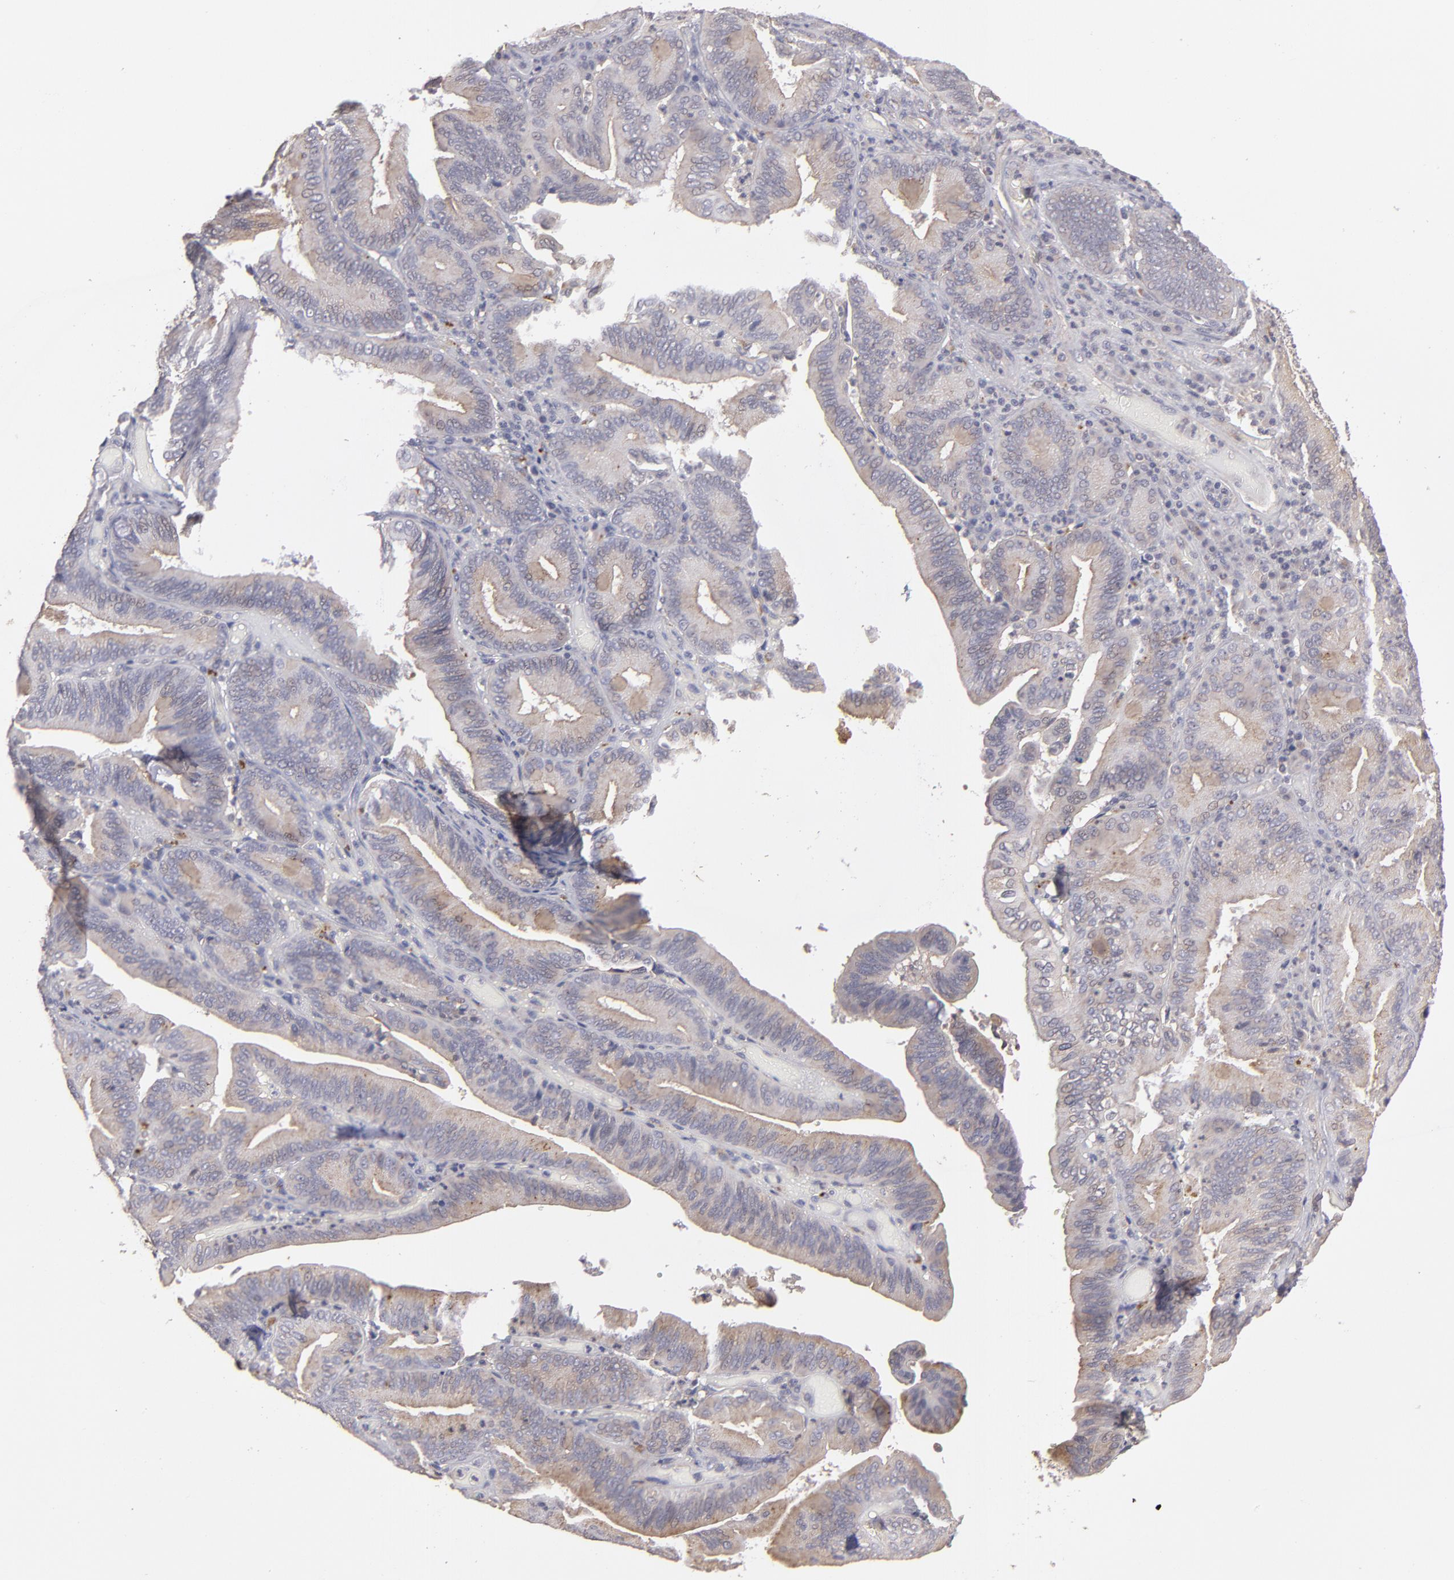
{"staining": {"intensity": "weak", "quantity": ">75%", "location": "cytoplasmic/membranous"}, "tissue": "pancreatic cancer", "cell_type": "Tumor cells", "image_type": "cancer", "snomed": [{"axis": "morphology", "description": "Adenocarcinoma, NOS"}, {"axis": "topography", "description": "Pancreas"}], "caption": "A high-resolution image shows IHC staining of adenocarcinoma (pancreatic), which exhibits weak cytoplasmic/membranous expression in approximately >75% of tumor cells.", "gene": "CTSO", "patient": {"sex": "male", "age": 82}}